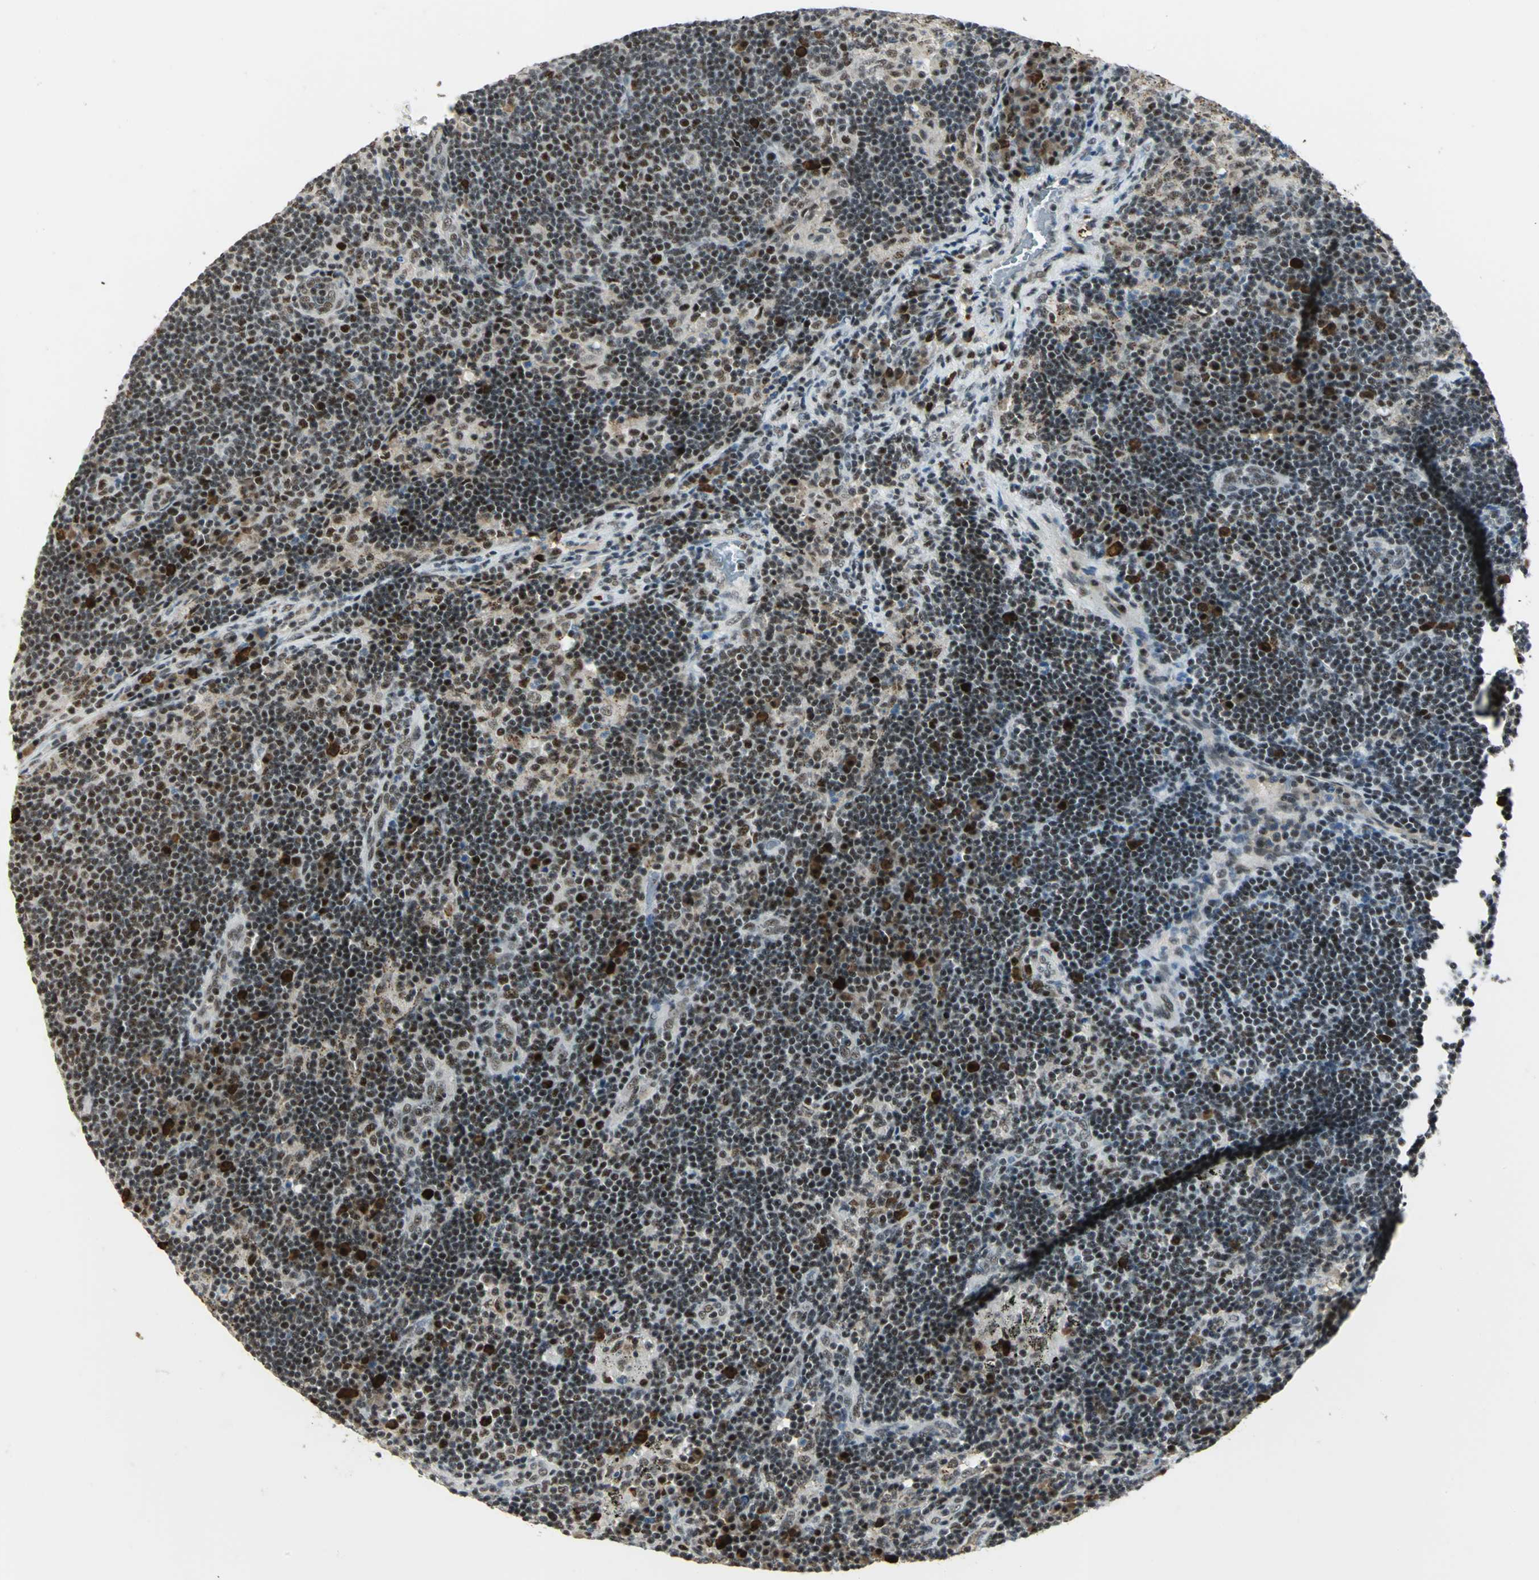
{"staining": {"intensity": "strong", "quantity": ">75%", "location": "nuclear"}, "tissue": "lymph node", "cell_type": "Germinal center cells", "image_type": "normal", "snomed": [{"axis": "morphology", "description": "Normal tissue, NOS"}, {"axis": "morphology", "description": "Squamous cell carcinoma, metastatic, NOS"}, {"axis": "topography", "description": "Lymph node"}], "caption": "Lymph node stained with immunohistochemistry (IHC) shows strong nuclear staining in approximately >75% of germinal center cells.", "gene": "CCNT1", "patient": {"sex": "female", "age": 53}}